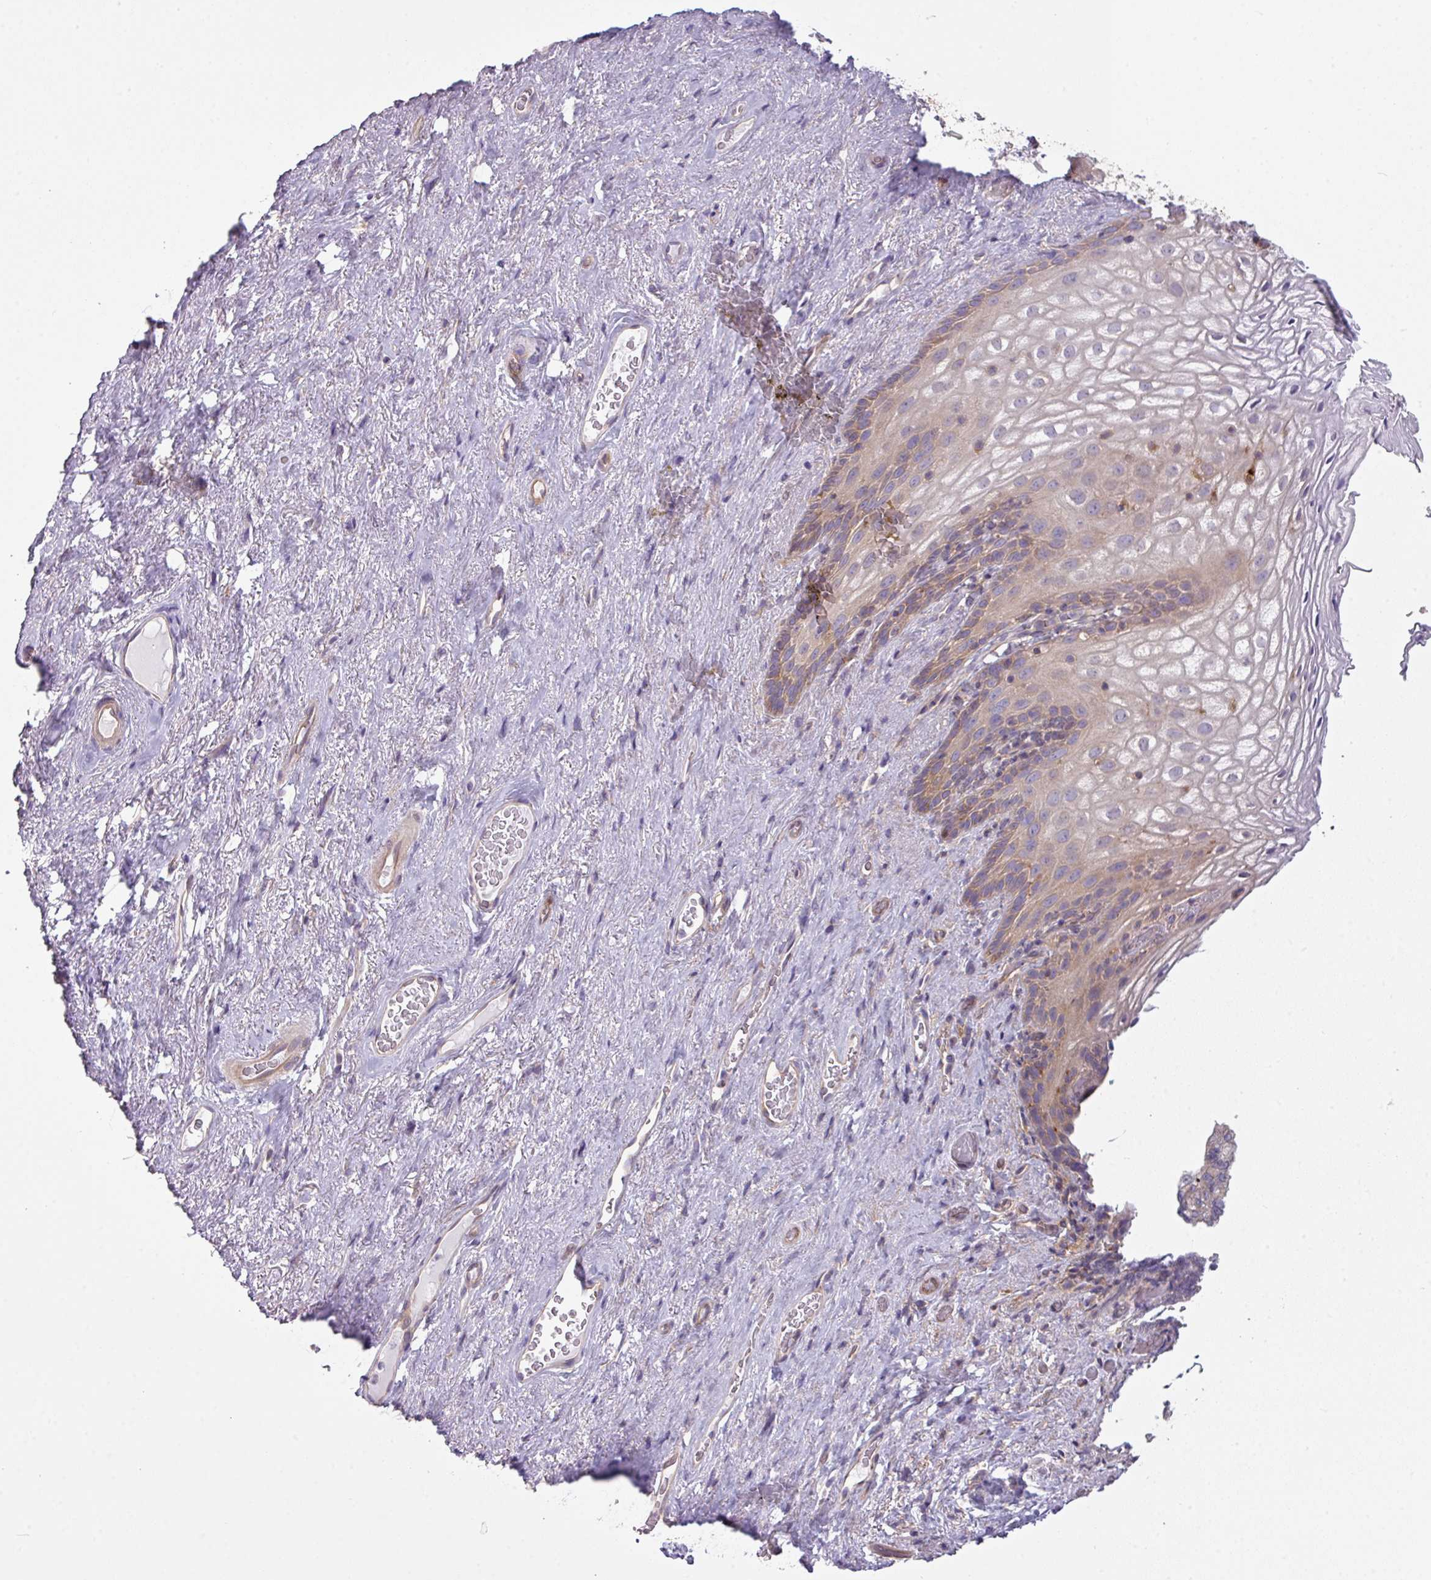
{"staining": {"intensity": "moderate", "quantity": "<25%", "location": "cytoplasmic/membranous"}, "tissue": "vagina", "cell_type": "Squamous epithelial cells", "image_type": "normal", "snomed": [{"axis": "morphology", "description": "Normal tissue, NOS"}, {"axis": "topography", "description": "Vagina"}, {"axis": "topography", "description": "Peripheral nerve tissue"}], "caption": "This photomicrograph exhibits IHC staining of benign human vagina, with low moderate cytoplasmic/membranous expression in about <25% of squamous epithelial cells.", "gene": "CAMK2A", "patient": {"sex": "female", "age": 71}}